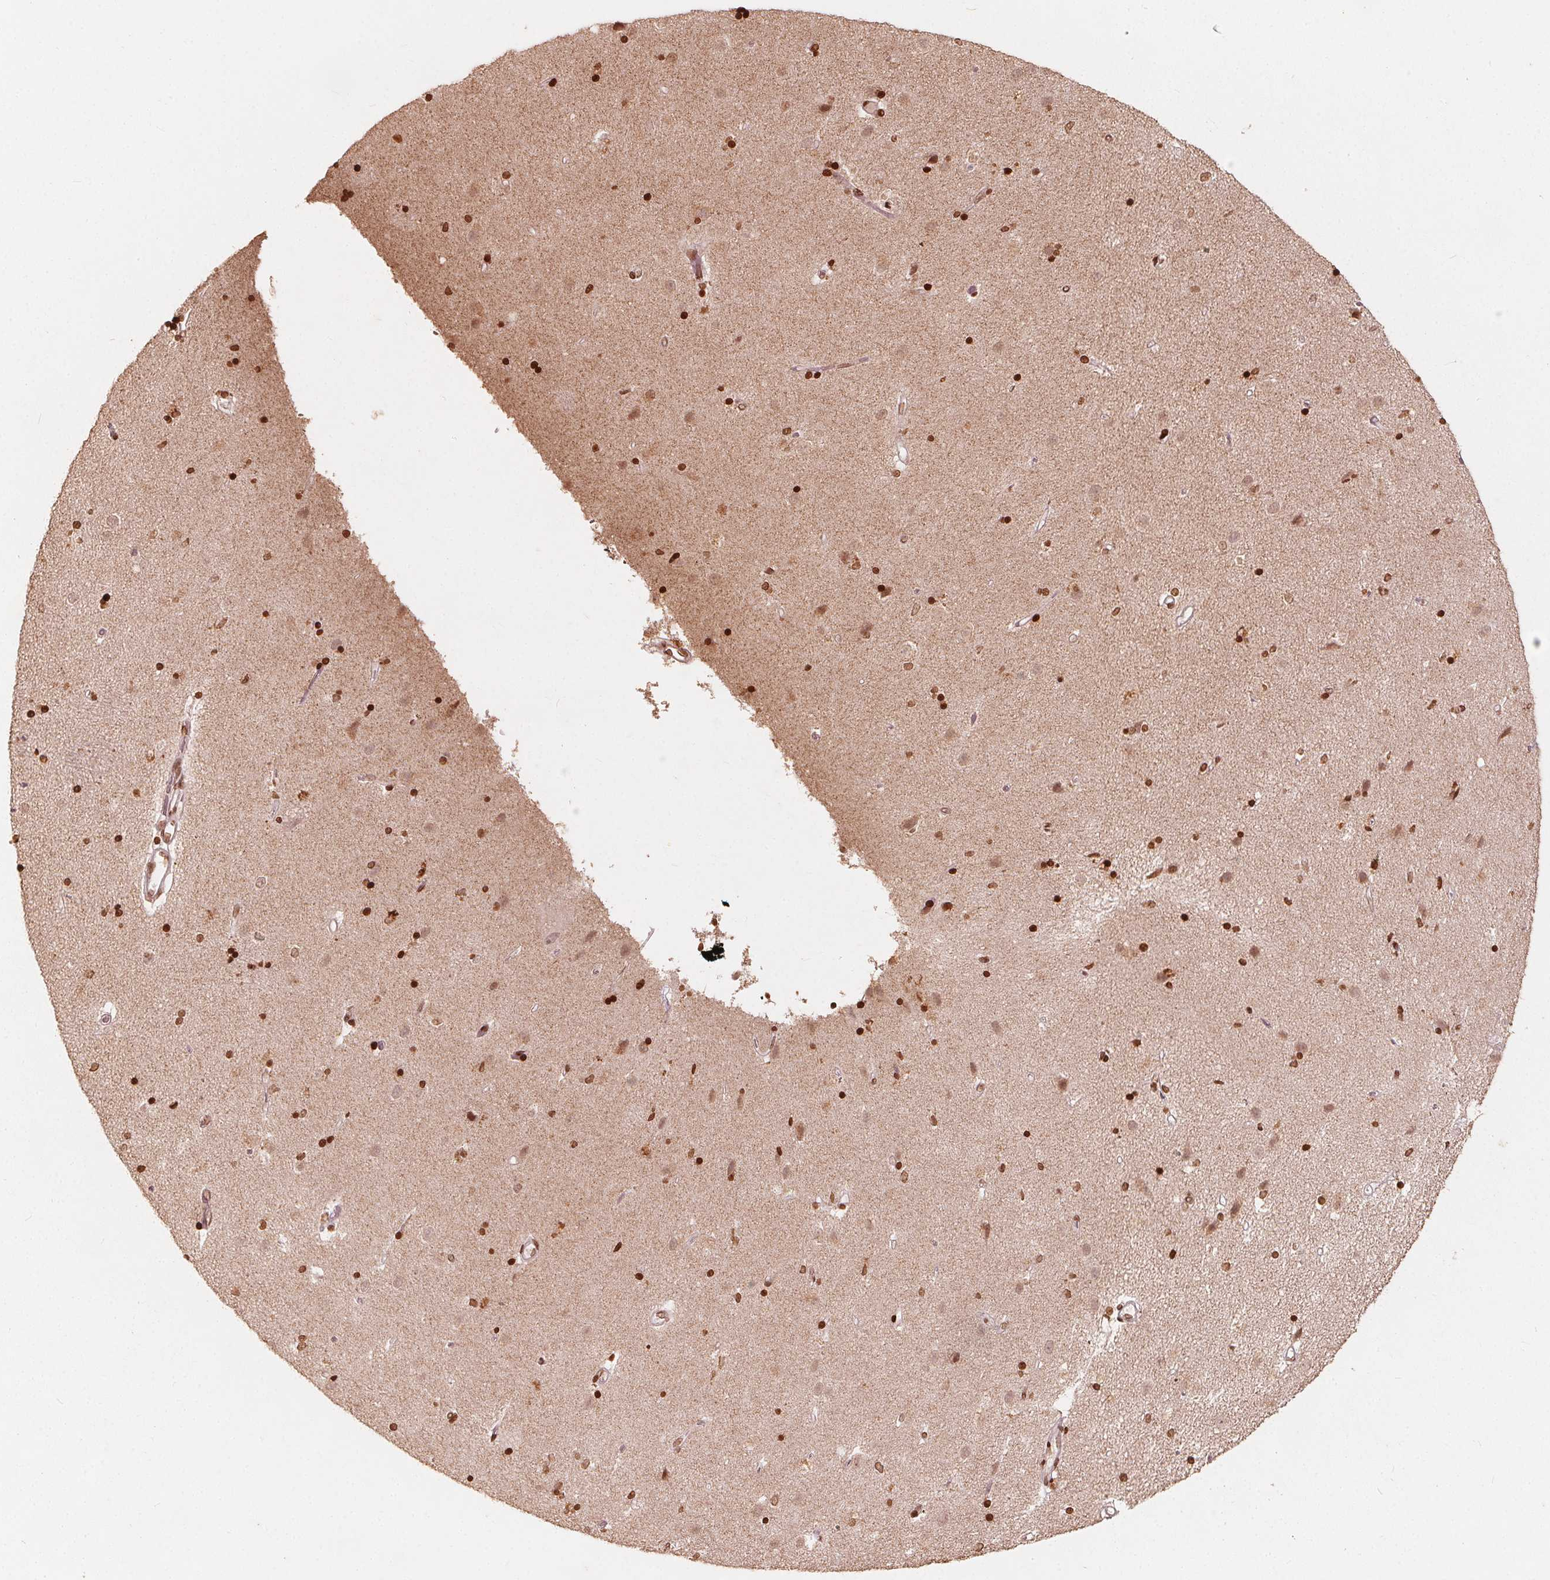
{"staining": {"intensity": "strong", "quantity": ">75%", "location": "nuclear"}, "tissue": "caudate", "cell_type": "Glial cells", "image_type": "normal", "snomed": [{"axis": "morphology", "description": "Normal tissue, NOS"}, {"axis": "topography", "description": "Lateral ventricle wall"}], "caption": "A high-resolution image shows IHC staining of normal caudate, which exhibits strong nuclear positivity in about >75% of glial cells.", "gene": "H3C14", "patient": {"sex": "female", "age": 71}}